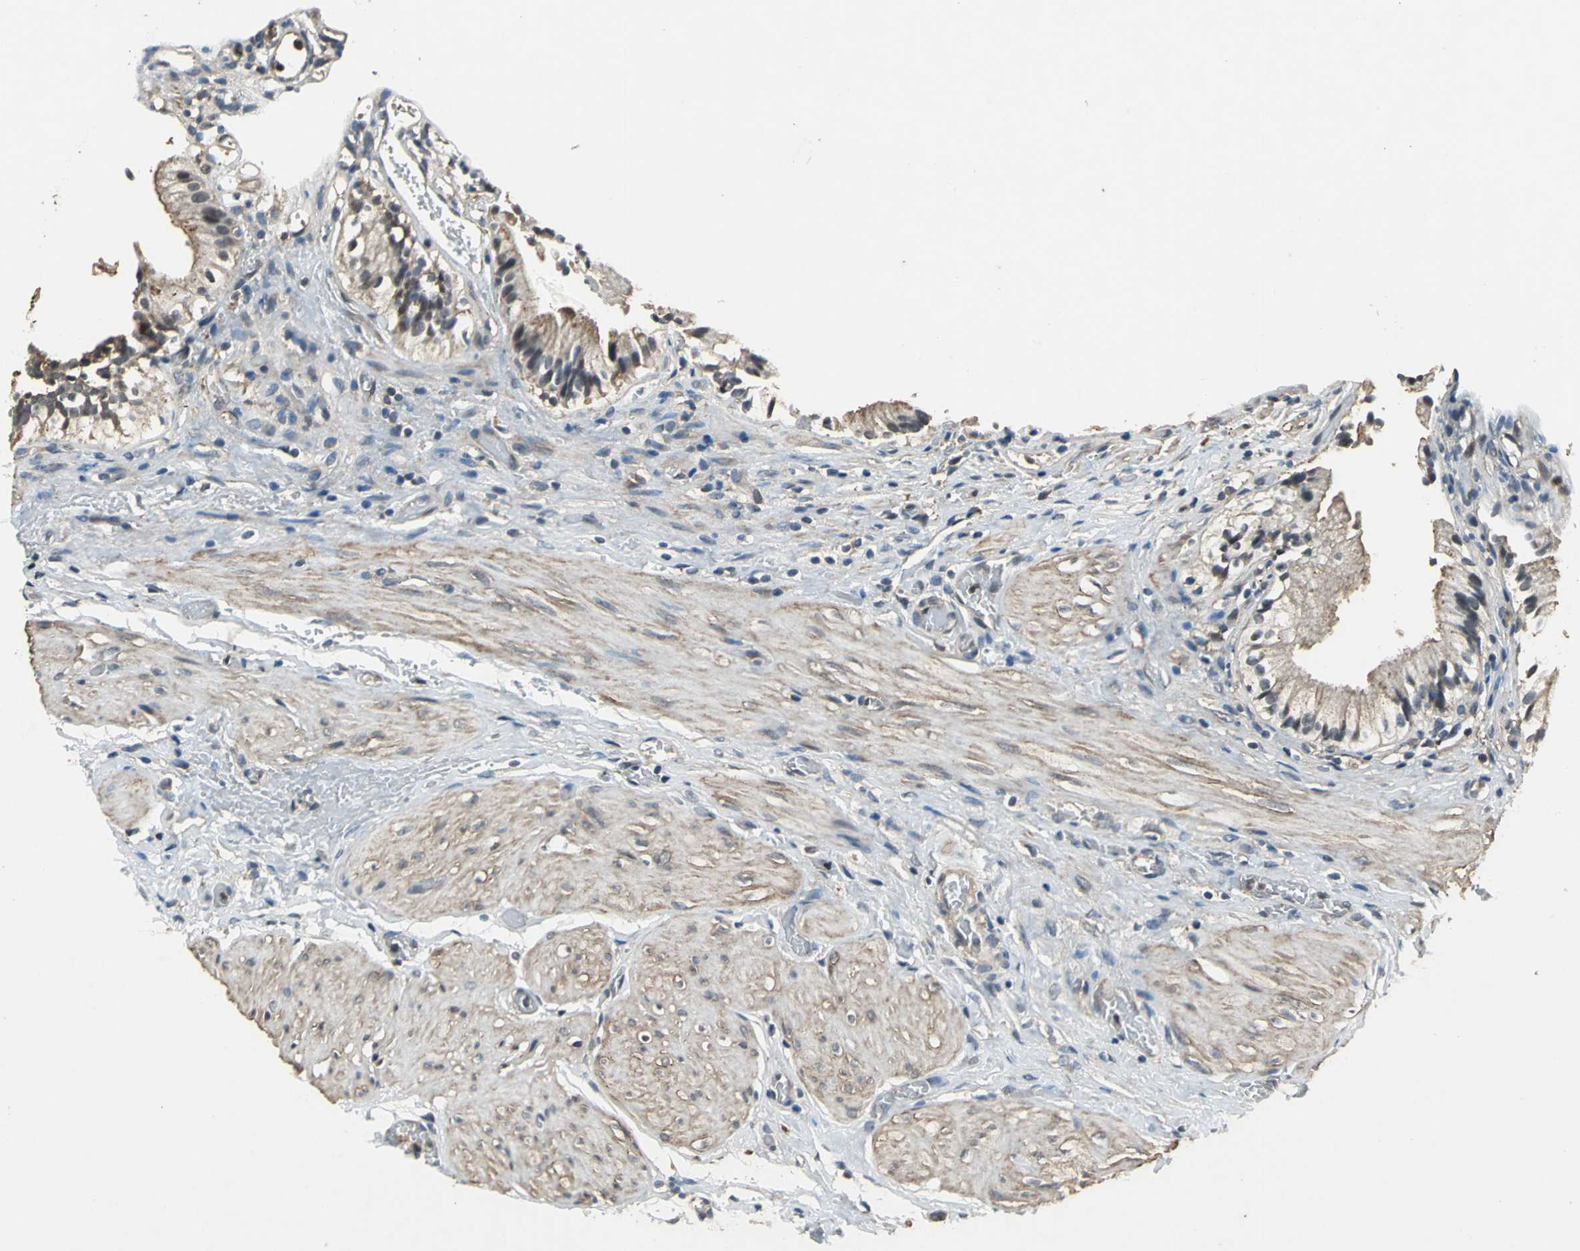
{"staining": {"intensity": "moderate", "quantity": ">75%", "location": "cytoplasmic/membranous"}, "tissue": "gallbladder", "cell_type": "Glandular cells", "image_type": "normal", "snomed": [{"axis": "morphology", "description": "Normal tissue, NOS"}, {"axis": "topography", "description": "Gallbladder"}], "caption": "Protein expression by IHC shows moderate cytoplasmic/membranous positivity in approximately >75% of glandular cells in benign gallbladder.", "gene": "EIF2B2", "patient": {"sex": "male", "age": 65}}